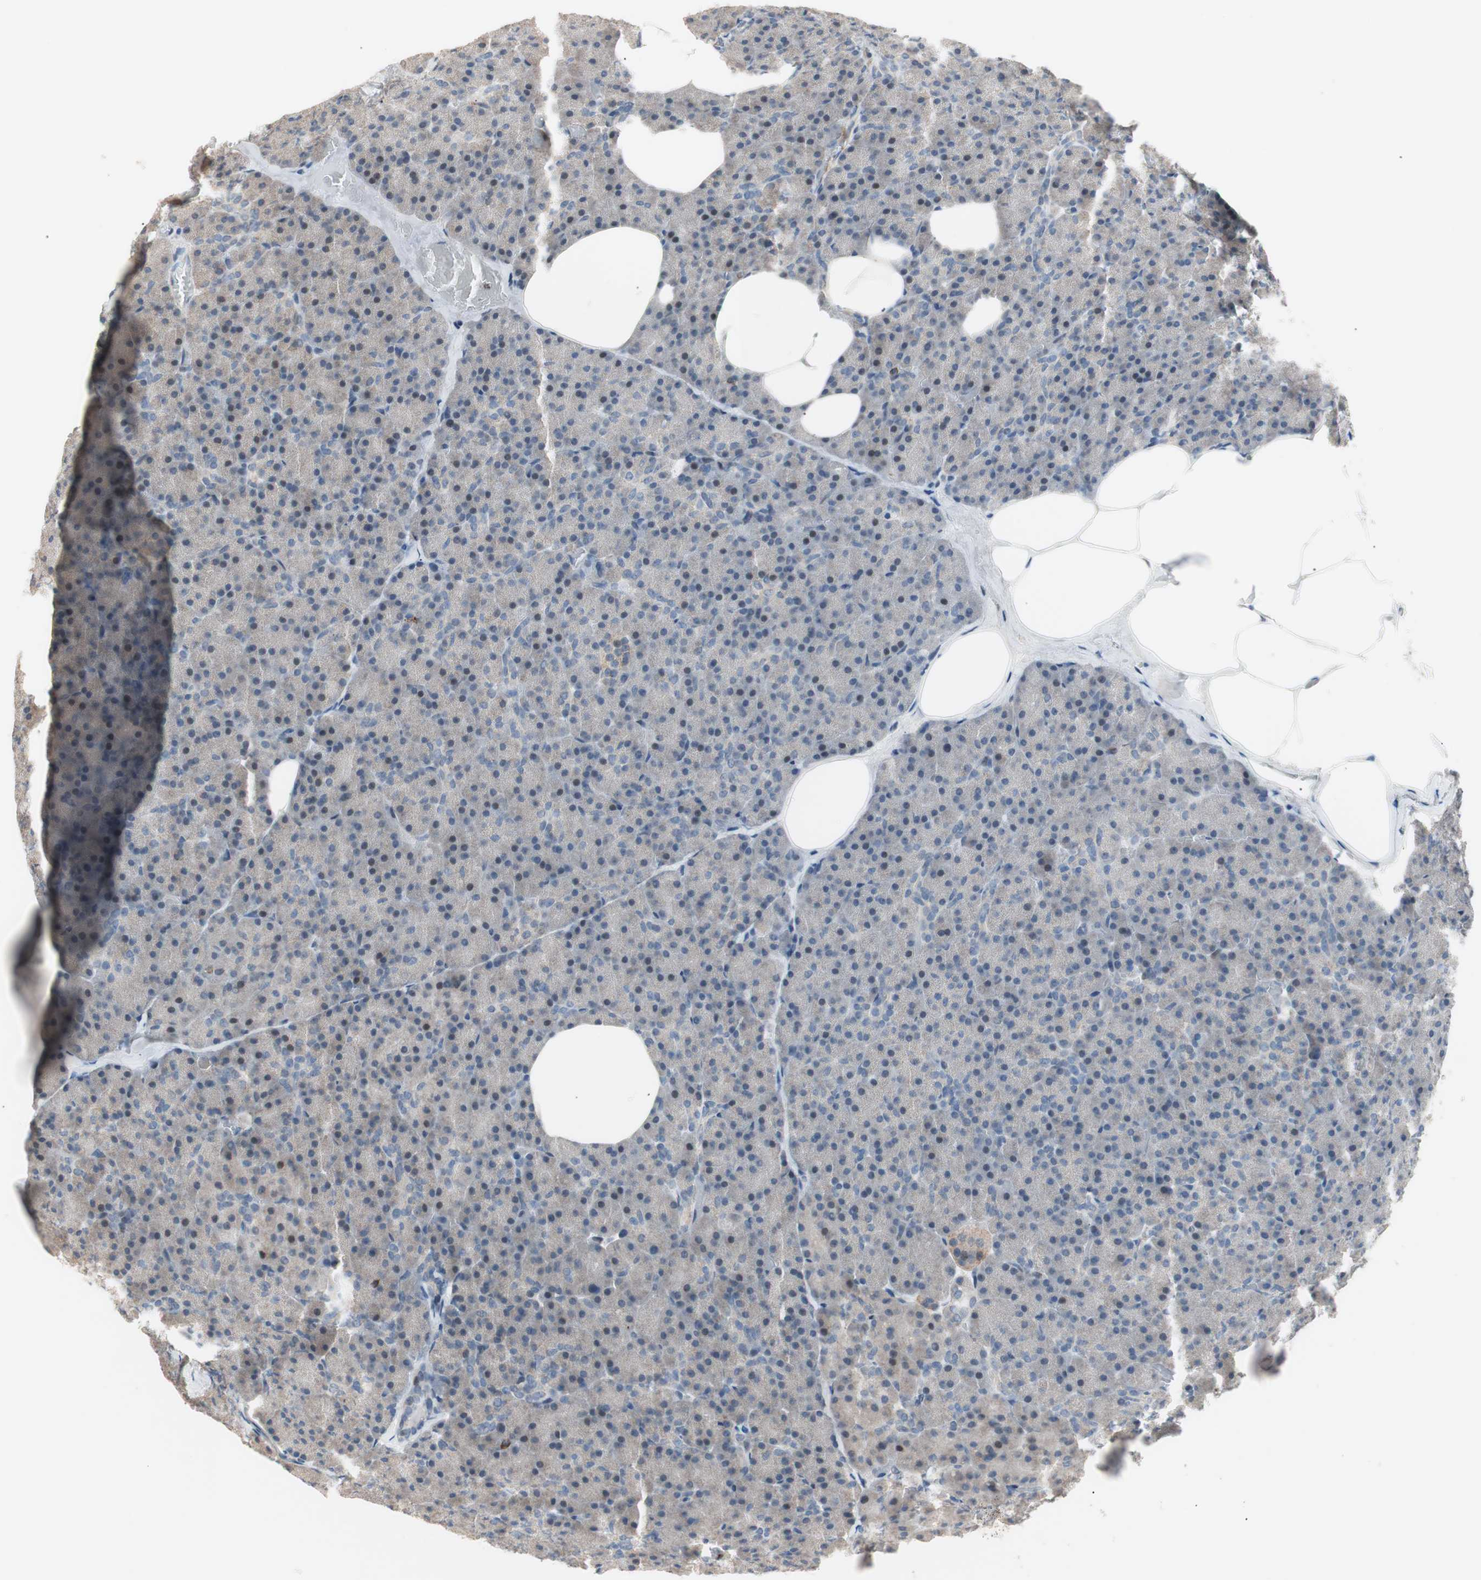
{"staining": {"intensity": "moderate", "quantity": "<25%", "location": "nuclear"}, "tissue": "pancreas", "cell_type": "Exocrine glandular cells", "image_type": "normal", "snomed": [{"axis": "morphology", "description": "Normal tissue, NOS"}, {"axis": "topography", "description": "Pancreas"}], "caption": "Immunohistochemistry histopathology image of normal human pancreas stained for a protein (brown), which demonstrates low levels of moderate nuclear staining in about <25% of exocrine glandular cells.", "gene": "POLH", "patient": {"sex": "female", "age": 35}}